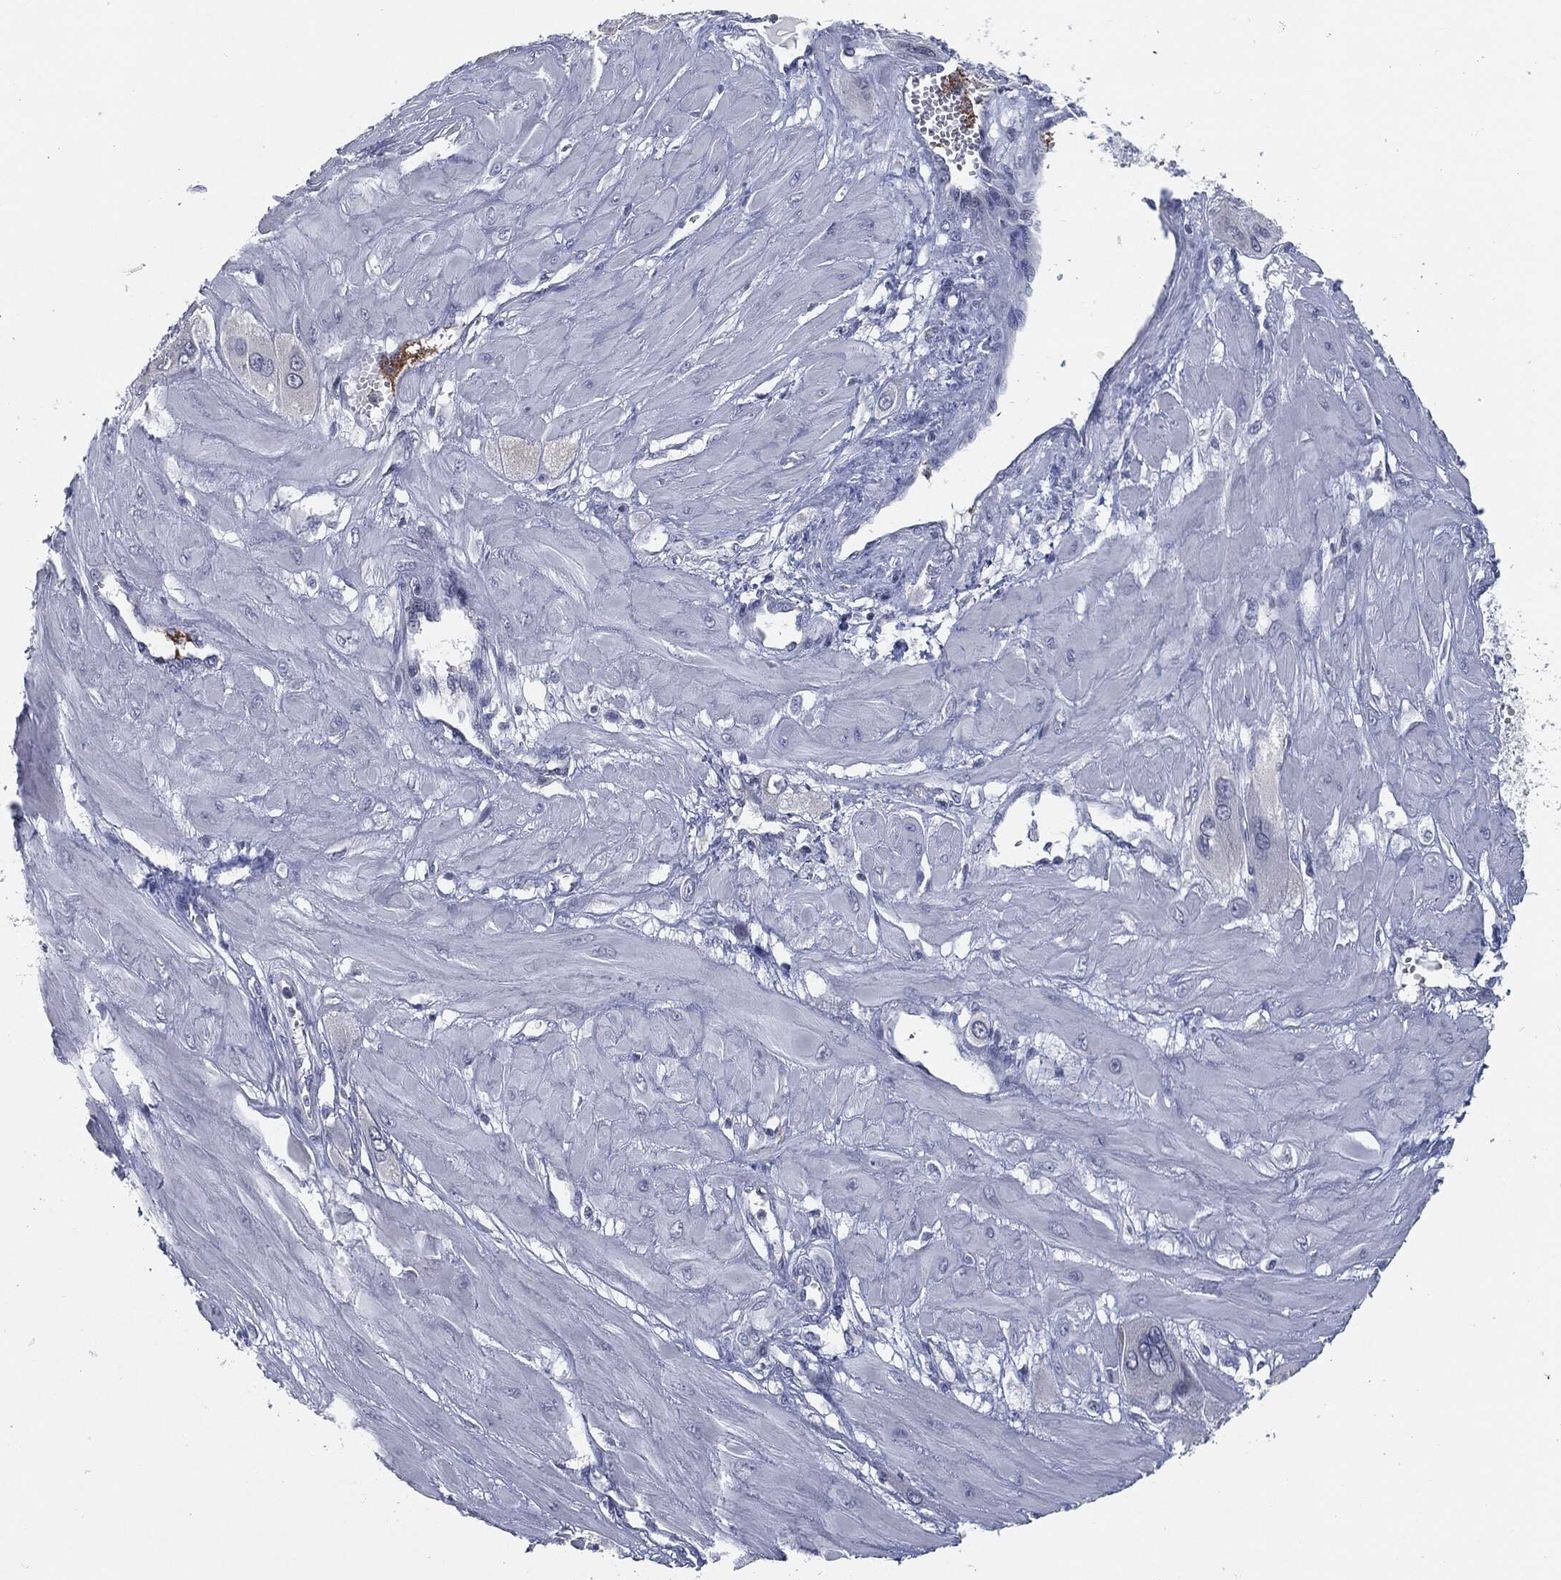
{"staining": {"intensity": "negative", "quantity": "none", "location": "none"}, "tissue": "cervical cancer", "cell_type": "Tumor cells", "image_type": "cancer", "snomed": [{"axis": "morphology", "description": "Squamous cell carcinoma, NOS"}, {"axis": "topography", "description": "Cervix"}], "caption": "Tumor cells are negative for protein expression in human cervical cancer (squamous cell carcinoma). (DAB immunohistochemistry (IHC) visualized using brightfield microscopy, high magnification).", "gene": "PROM1", "patient": {"sex": "female", "age": 34}}